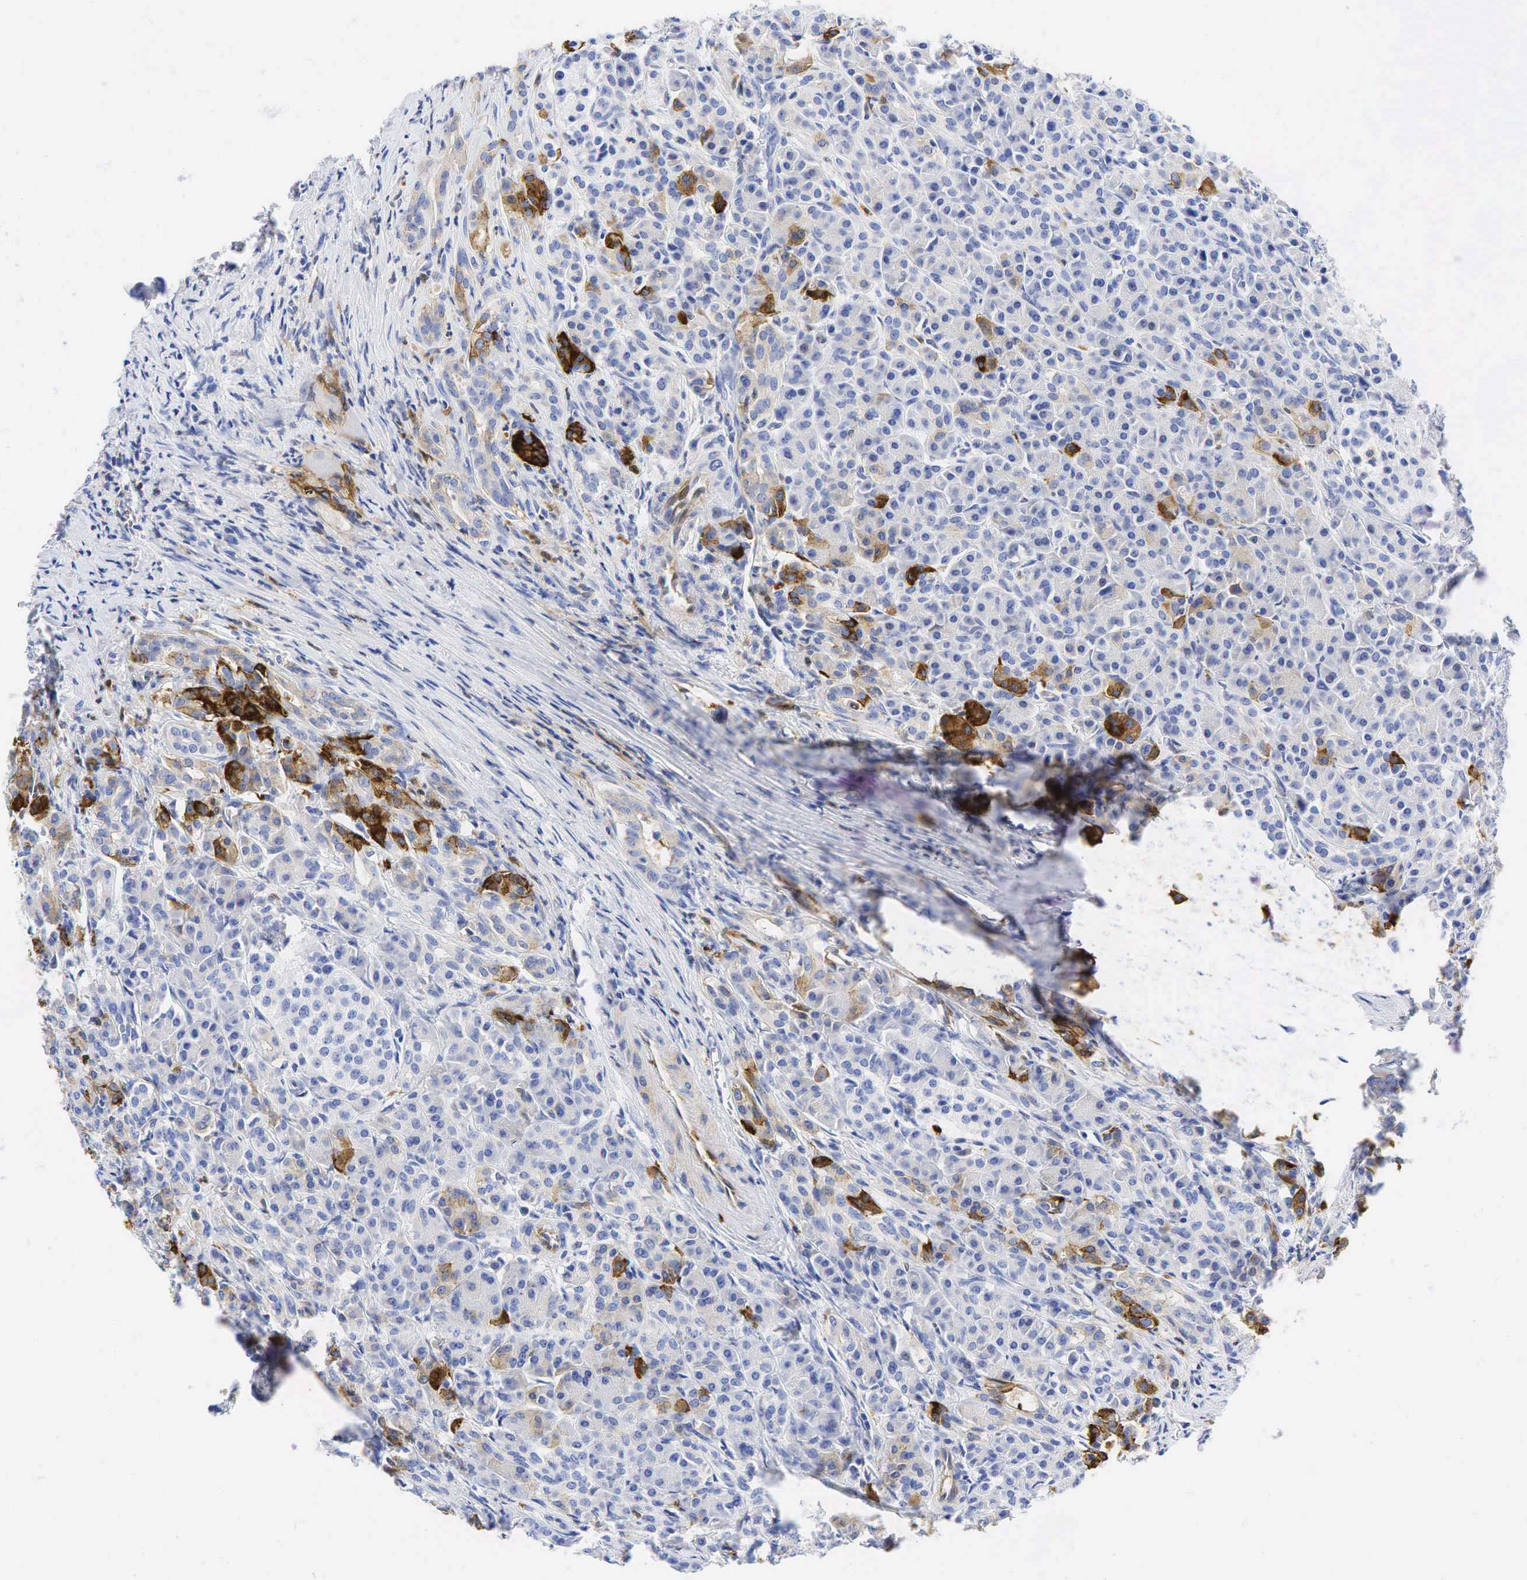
{"staining": {"intensity": "strong", "quantity": "<25%", "location": "cytoplasmic/membranous"}, "tissue": "pancreas", "cell_type": "Exocrine glandular cells", "image_type": "normal", "snomed": [{"axis": "morphology", "description": "Normal tissue, NOS"}, {"axis": "topography", "description": "Lymph node"}, {"axis": "topography", "description": "Pancreas"}], "caption": "There is medium levels of strong cytoplasmic/membranous expression in exocrine glandular cells of benign pancreas, as demonstrated by immunohistochemical staining (brown color).", "gene": "TNFRSF8", "patient": {"sex": "male", "age": 59}}